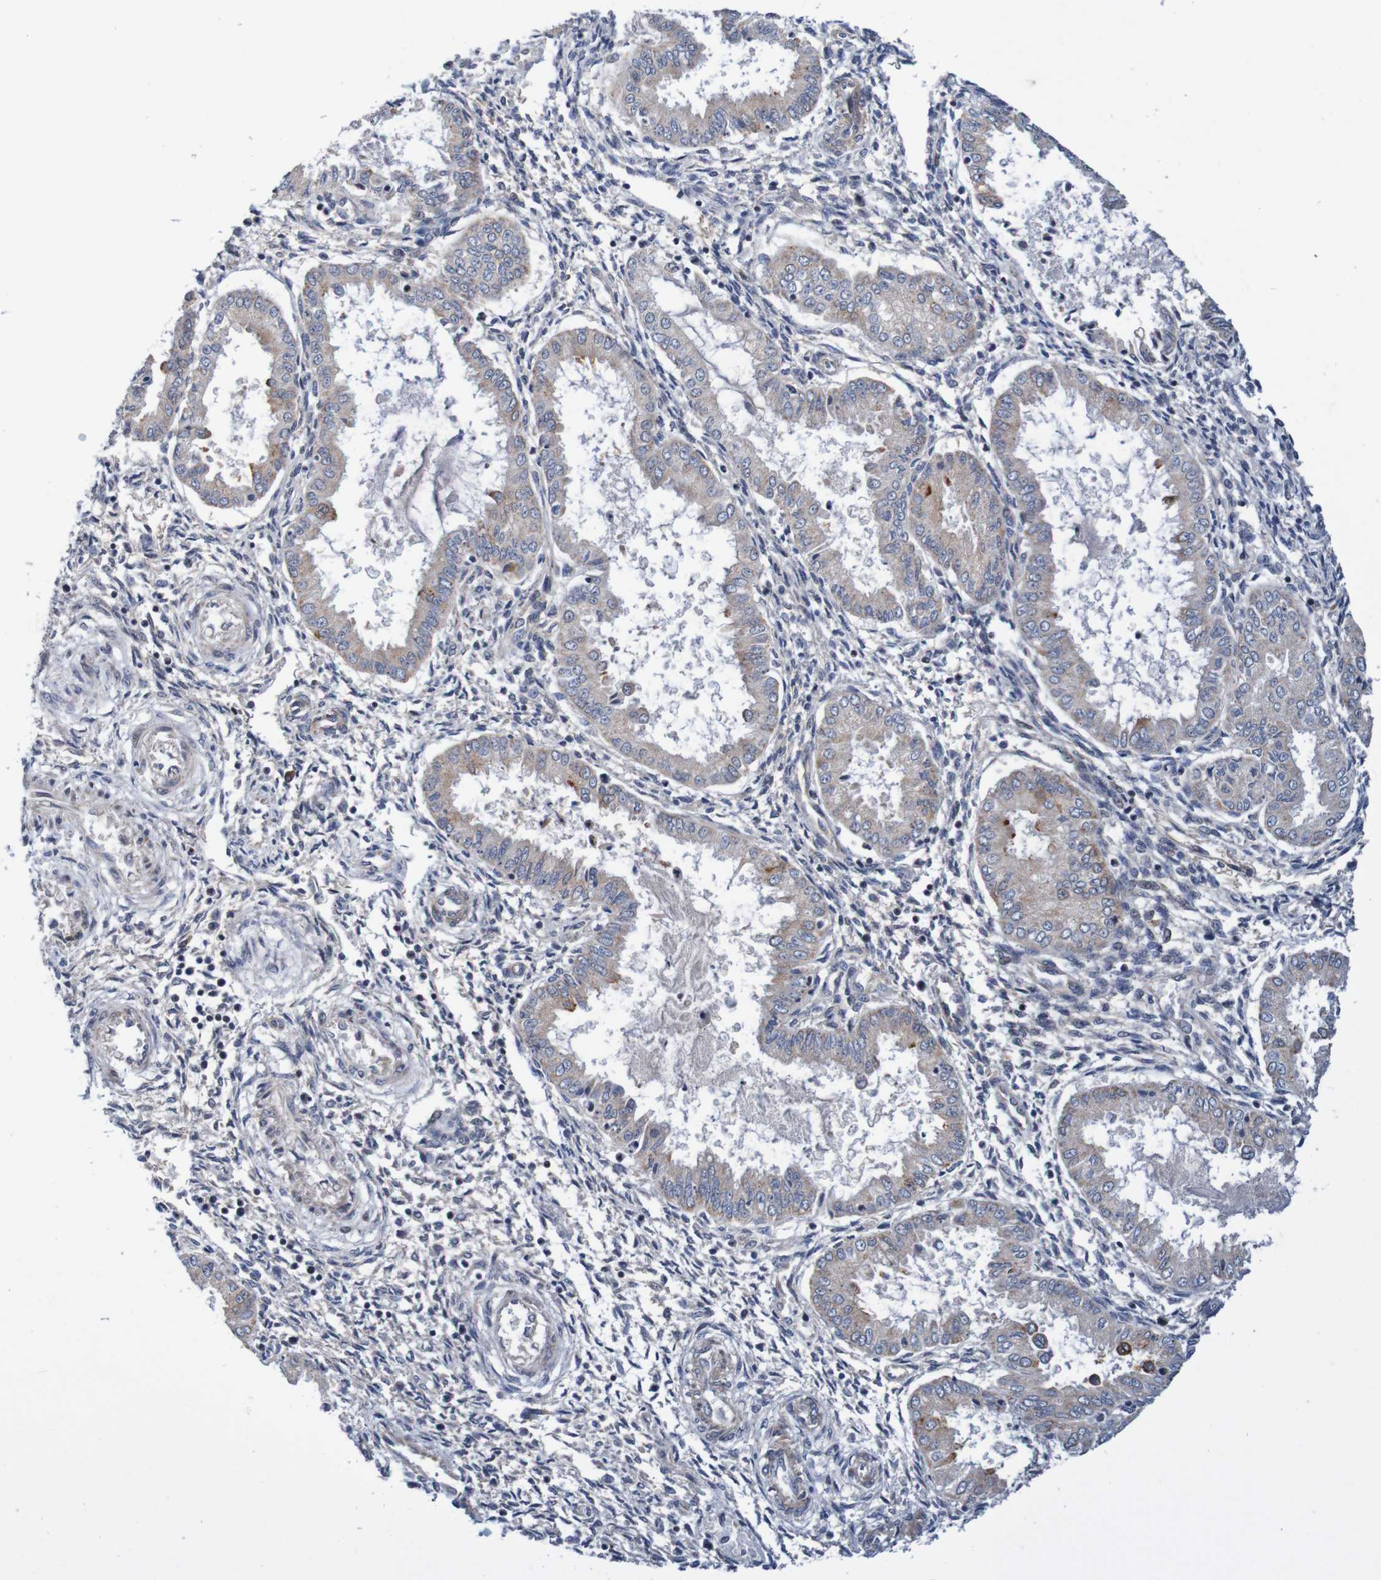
{"staining": {"intensity": "negative", "quantity": "none", "location": "none"}, "tissue": "endometrium", "cell_type": "Cells in endometrial stroma", "image_type": "normal", "snomed": [{"axis": "morphology", "description": "Normal tissue, NOS"}, {"axis": "topography", "description": "Endometrium"}], "caption": "Immunohistochemical staining of unremarkable endometrium displays no significant positivity in cells in endometrial stroma.", "gene": "CPED1", "patient": {"sex": "female", "age": 33}}